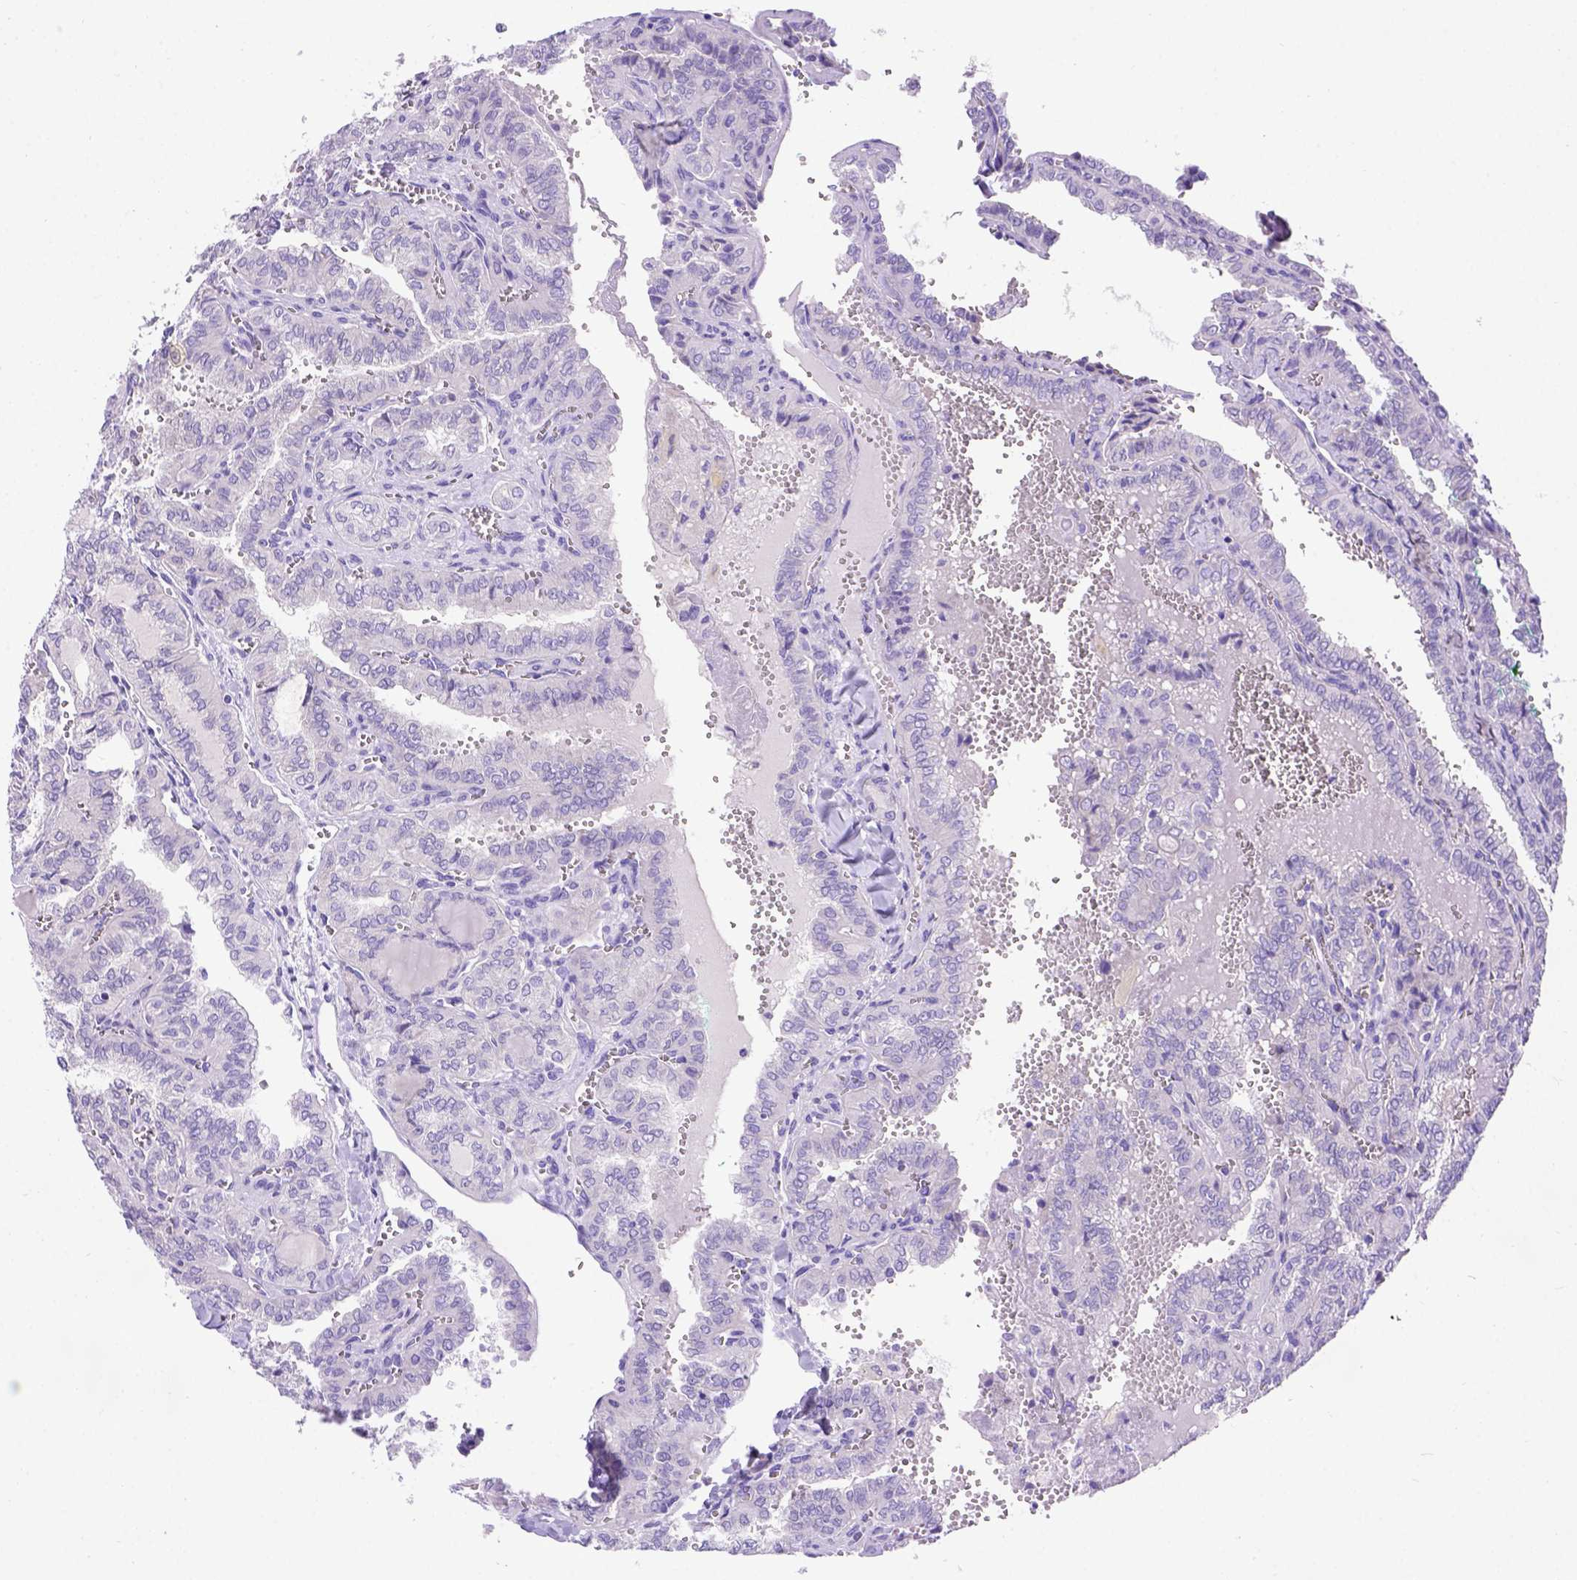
{"staining": {"intensity": "negative", "quantity": "none", "location": "none"}, "tissue": "thyroid cancer", "cell_type": "Tumor cells", "image_type": "cancer", "snomed": [{"axis": "morphology", "description": "Papillary adenocarcinoma, NOS"}, {"axis": "topography", "description": "Thyroid gland"}], "caption": "Immunohistochemistry (IHC) histopathology image of neoplastic tissue: thyroid cancer stained with DAB displays no significant protein staining in tumor cells.", "gene": "PTGES", "patient": {"sex": "female", "age": 41}}